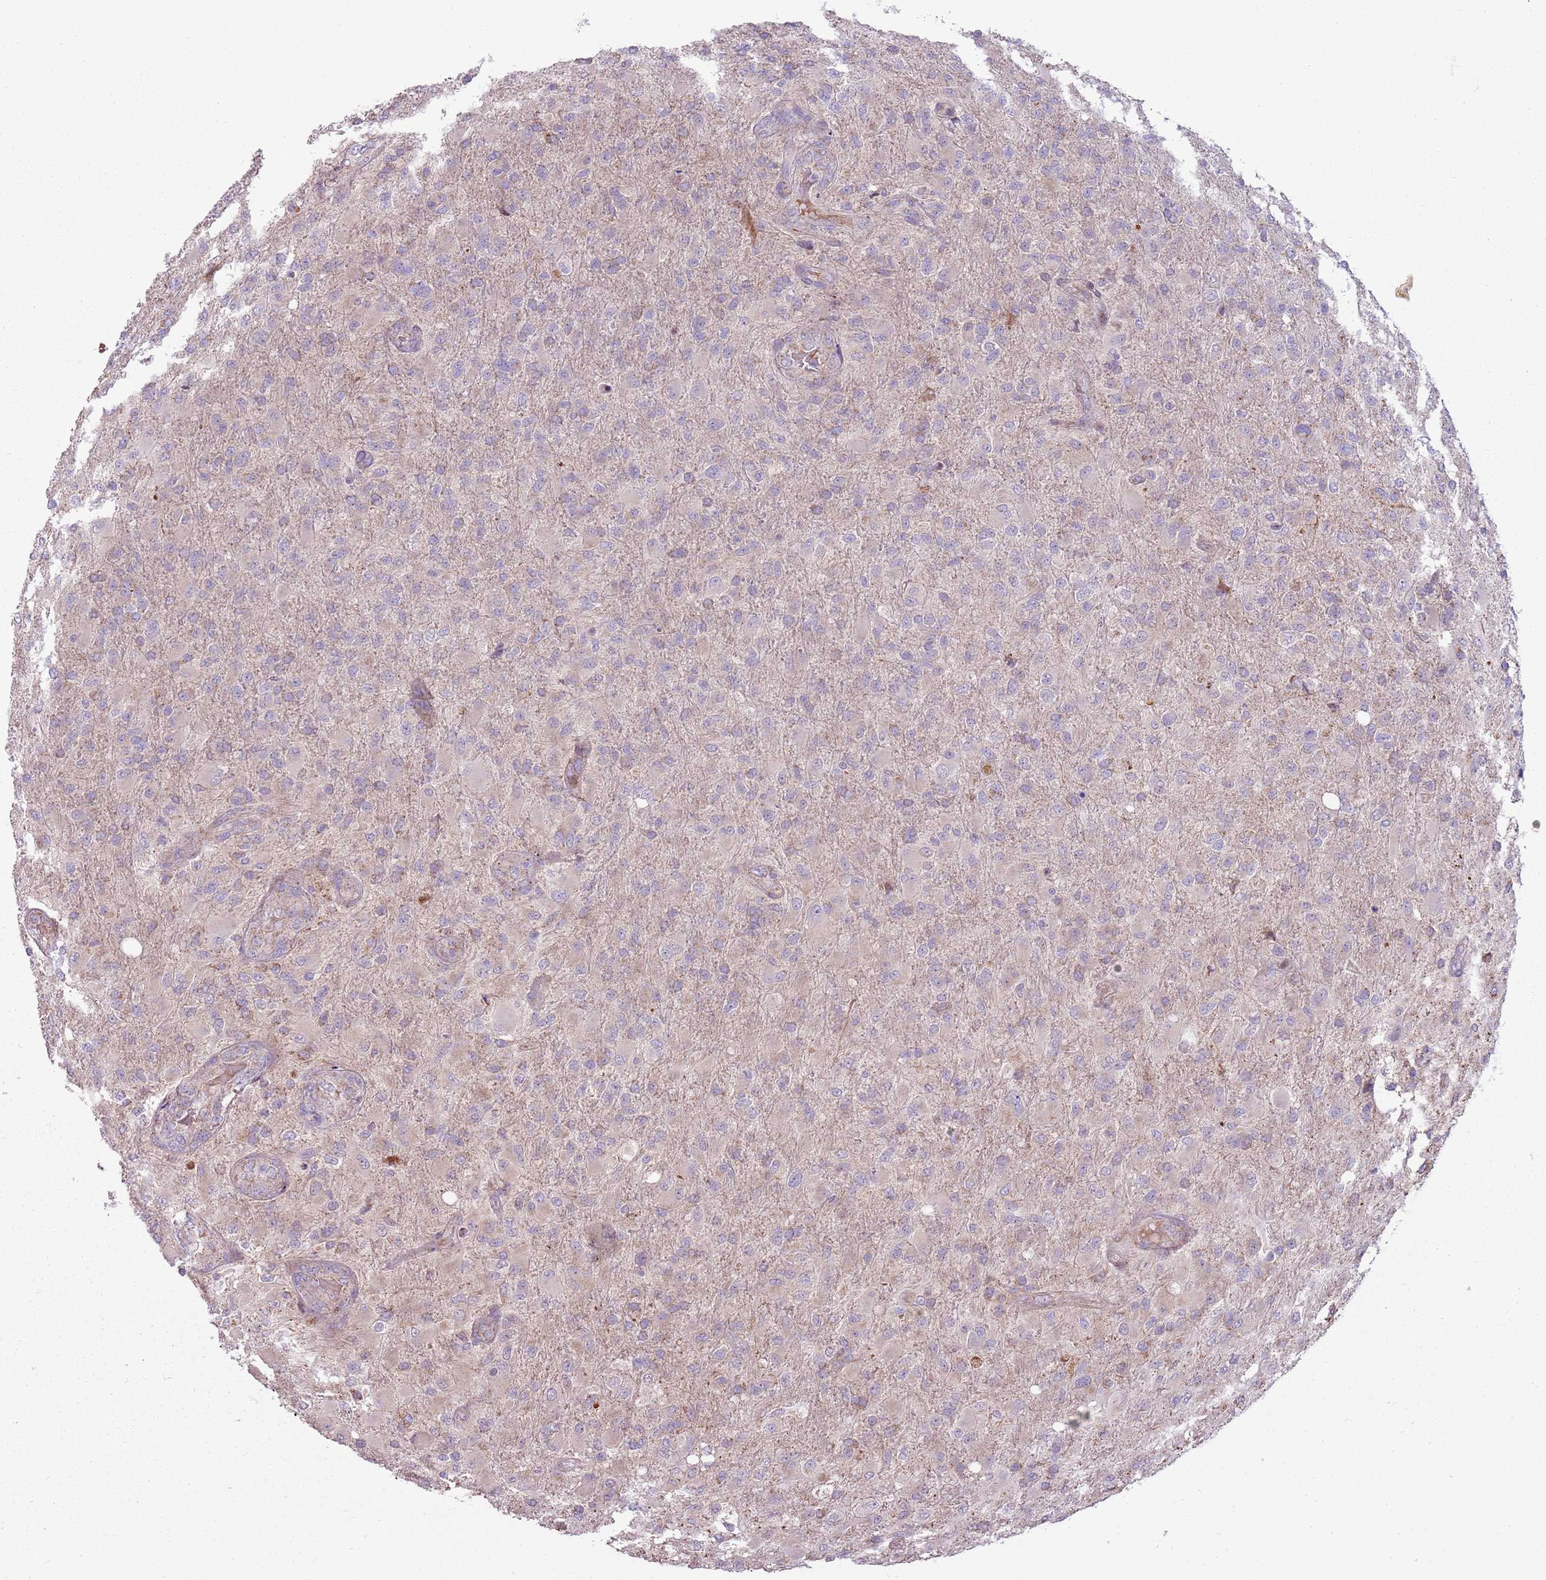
{"staining": {"intensity": "negative", "quantity": "none", "location": "none"}, "tissue": "glioma", "cell_type": "Tumor cells", "image_type": "cancer", "snomed": [{"axis": "morphology", "description": "Glioma, malignant, Low grade"}, {"axis": "topography", "description": "Brain"}], "caption": "An immunohistochemistry (IHC) image of malignant low-grade glioma is shown. There is no staining in tumor cells of malignant low-grade glioma.", "gene": "ZNF530", "patient": {"sex": "male", "age": 65}}